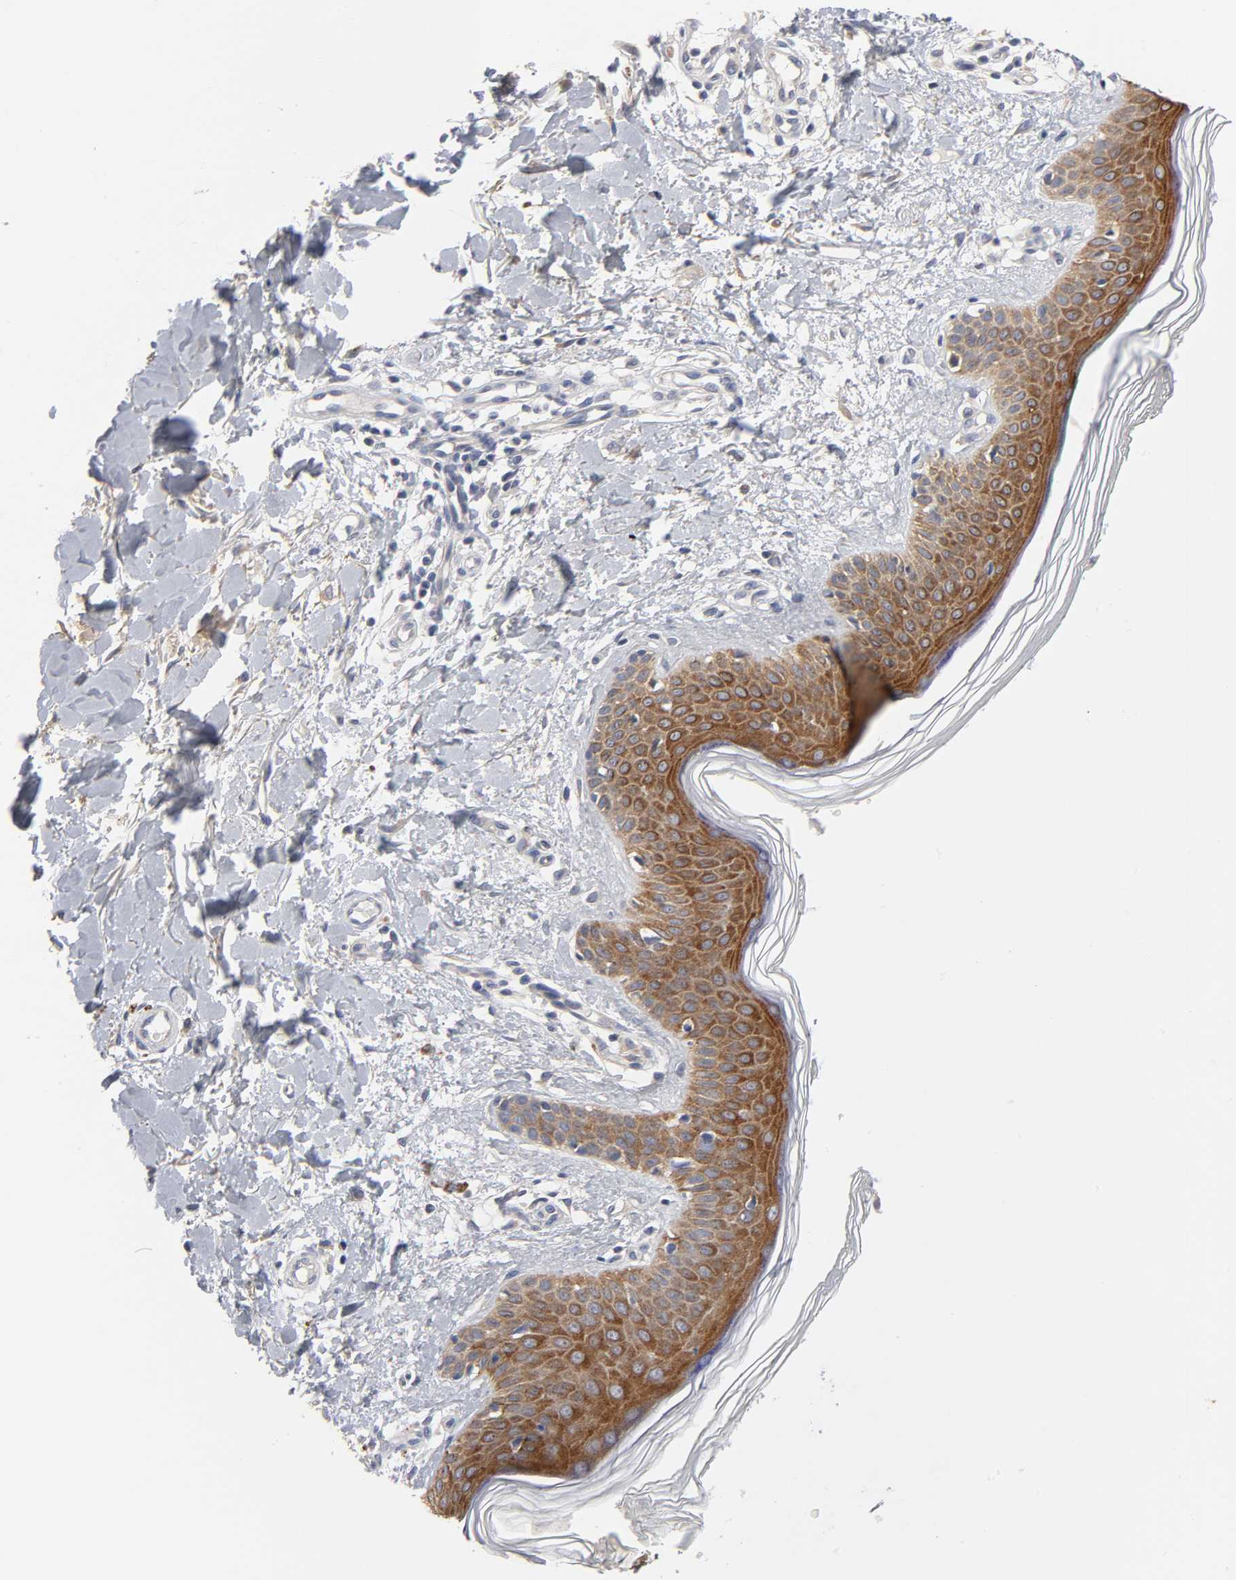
{"staining": {"intensity": "negative", "quantity": "none", "location": "none"}, "tissue": "skin", "cell_type": "Fibroblasts", "image_type": "normal", "snomed": [{"axis": "morphology", "description": "Normal tissue, NOS"}, {"axis": "topography", "description": "Skin"}], "caption": "Human skin stained for a protein using immunohistochemistry displays no expression in fibroblasts.", "gene": "C17orf75", "patient": {"sex": "female", "age": 56}}